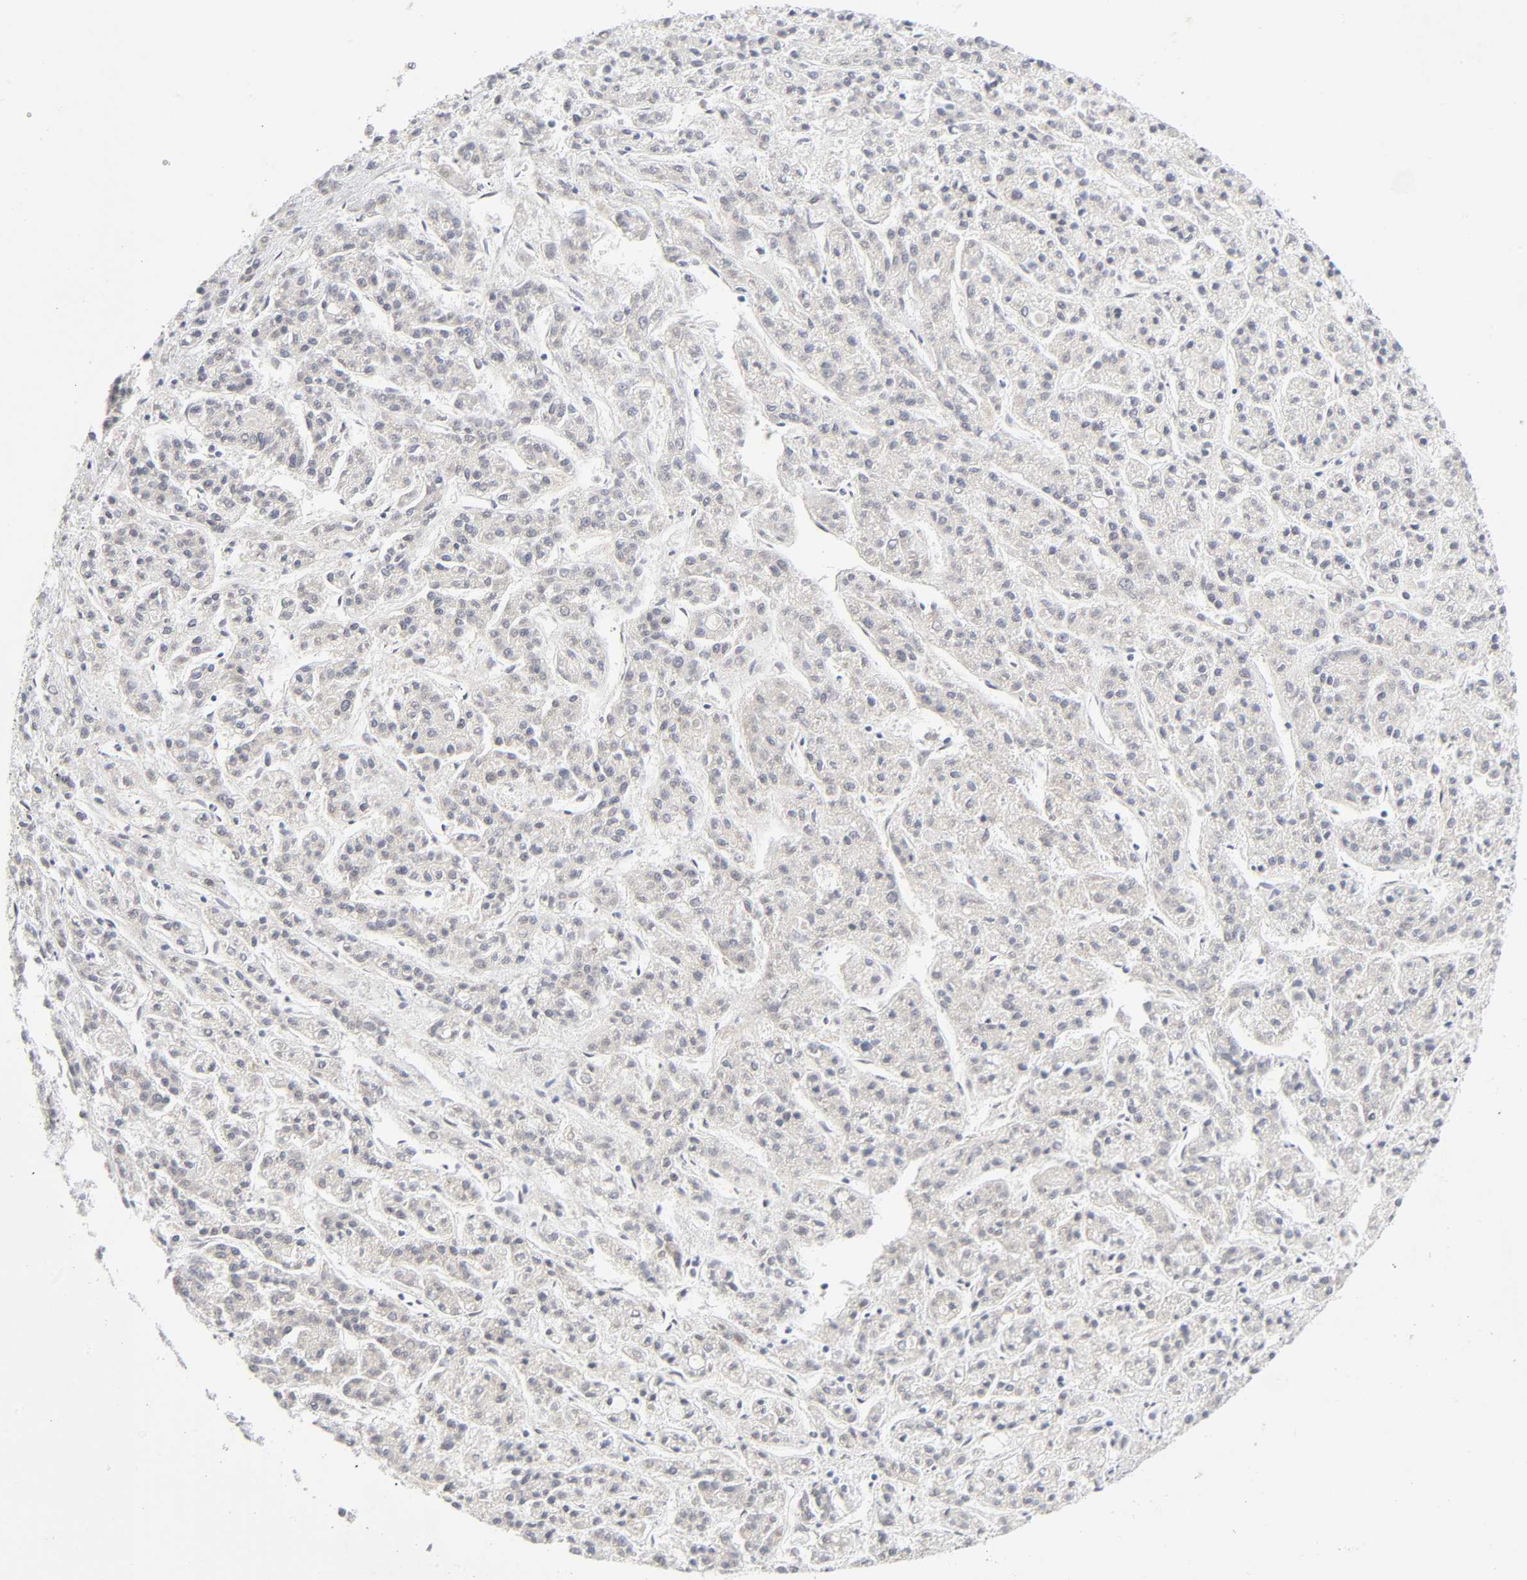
{"staining": {"intensity": "negative", "quantity": "none", "location": "none"}, "tissue": "liver cancer", "cell_type": "Tumor cells", "image_type": "cancer", "snomed": [{"axis": "morphology", "description": "Carcinoma, Hepatocellular, NOS"}, {"axis": "topography", "description": "Liver"}], "caption": "A micrograph of human liver cancer is negative for staining in tumor cells.", "gene": "NFIC", "patient": {"sex": "male", "age": 70}}